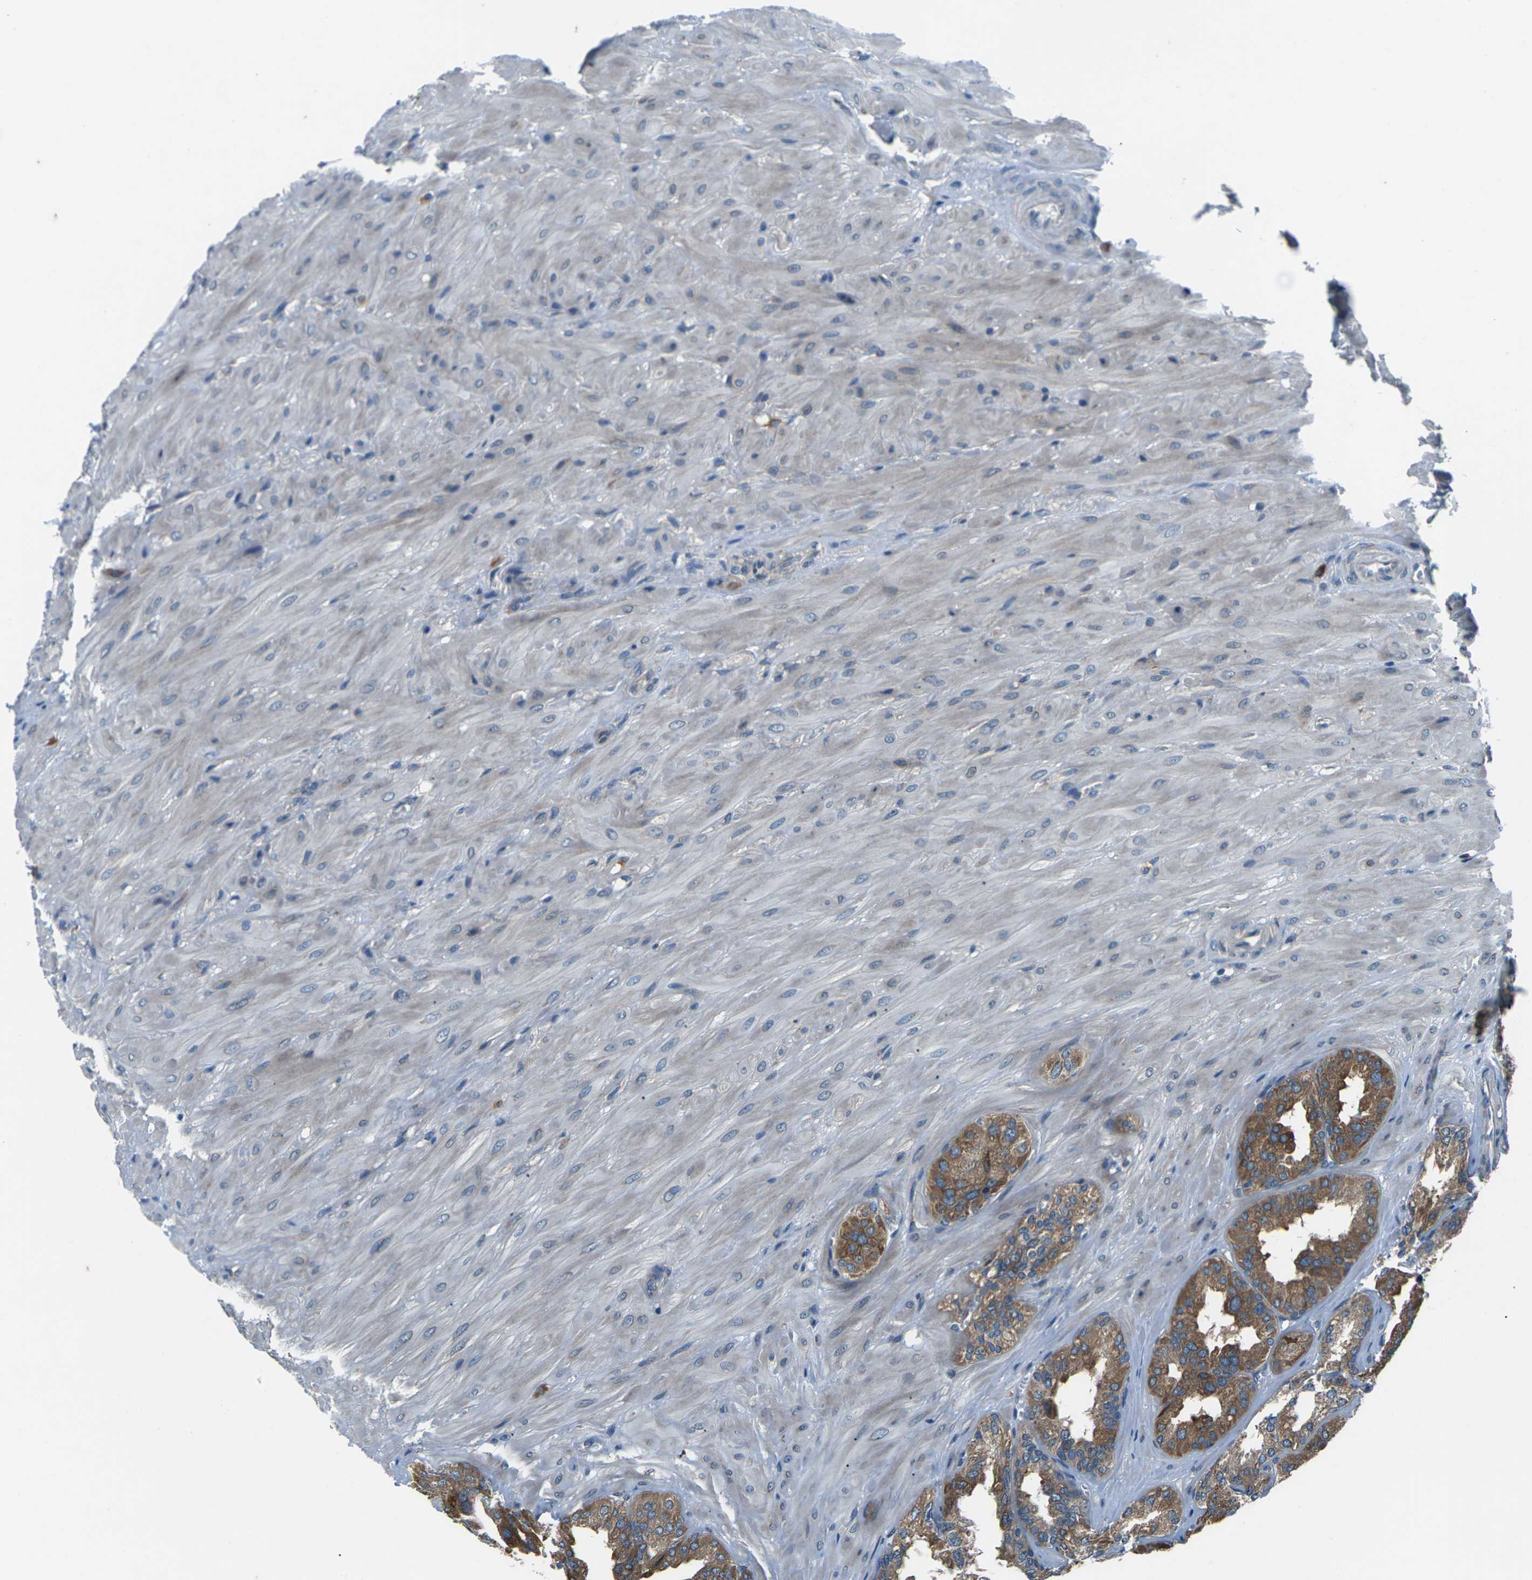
{"staining": {"intensity": "moderate", "quantity": ">75%", "location": "cytoplasmic/membranous"}, "tissue": "seminal vesicle", "cell_type": "Glandular cells", "image_type": "normal", "snomed": [{"axis": "morphology", "description": "Normal tissue, NOS"}, {"axis": "topography", "description": "Prostate"}, {"axis": "topography", "description": "Seminal veicle"}], "caption": "The micrograph shows immunohistochemical staining of unremarkable seminal vesicle. There is moderate cytoplasmic/membranous positivity is identified in about >75% of glandular cells.", "gene": "GABRP", "patient": {"sex": "male", "age": 51}}